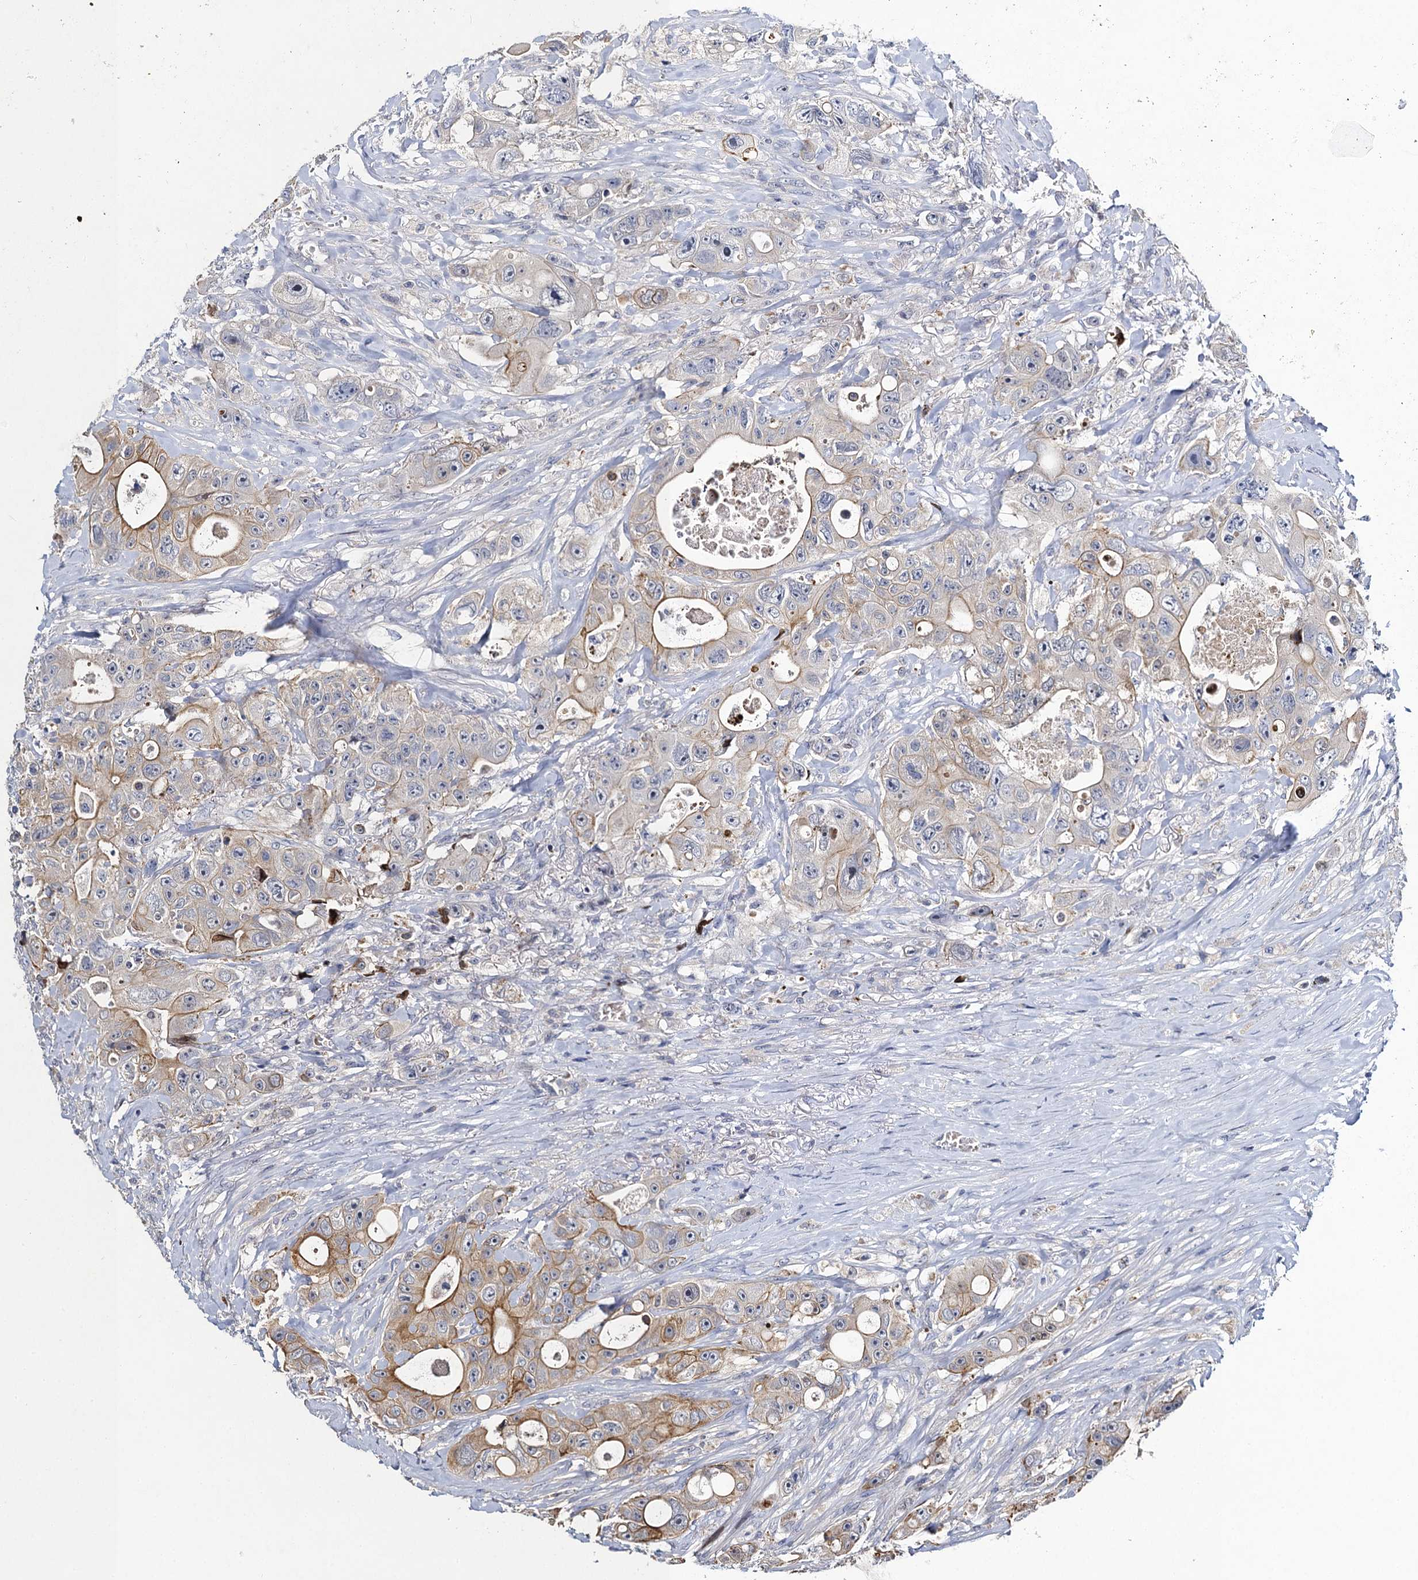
{"staining": {"intensity": "moderate", "quantity": "<25%", "location": "cytoplasmic/membranous"}, "tissue": "colorectal cancer", "cell_type": "Tumor cells", "image_type": "cancer", "snomed": [{"axis": "morphology", "description": "Adenocarcinoma, NOS"}, {"axis": "topography", "description": "Colon"}], "caption": "Protein analysis of colorectal cancer (adenocarcinoma) tissue demonstrates moderate cytoplasmic/membranous staining in approximately <25% of tumor cells.", "gene": "SLC11A2", "patient": {"sex": "female", "age": 46}}